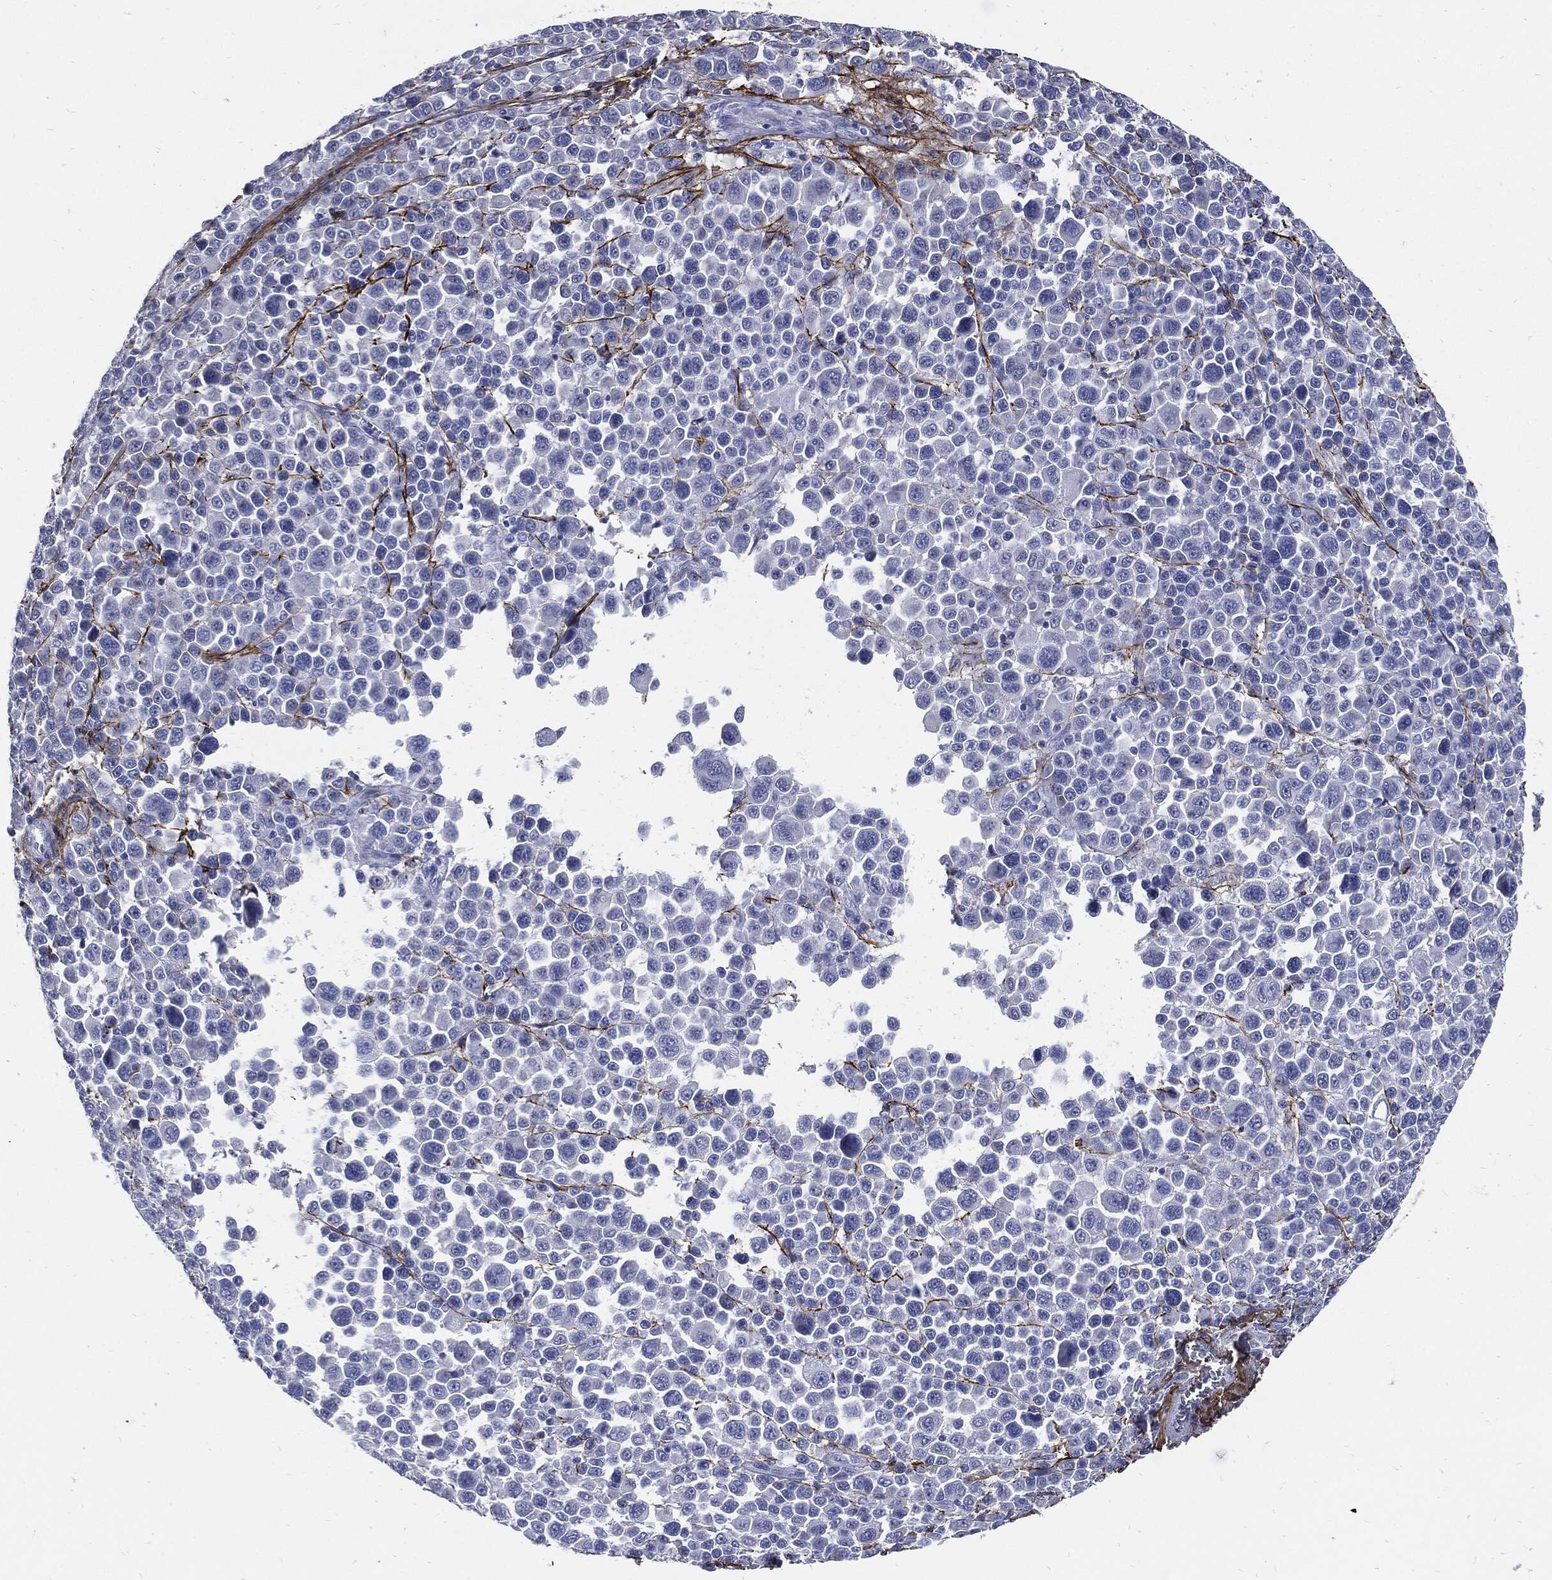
{"staining": {"intensity": "negative", "quantity": "none", "location": "none"}, "tissue": "melanoma", "cell_type": "Tumor cells", "image_type": "cancer", "snomed": [{"axis": "morphology", "description": "Malignant melanoma, NOS"}, {"axis": "topography", "description": "Skin"}], "caption": "A histopathology image of malignant melanoma stained for a protein exhibits no brown staining in tumor cells.", "gene": "FBN1", "patient": {"sex": "female", "age": 57}}